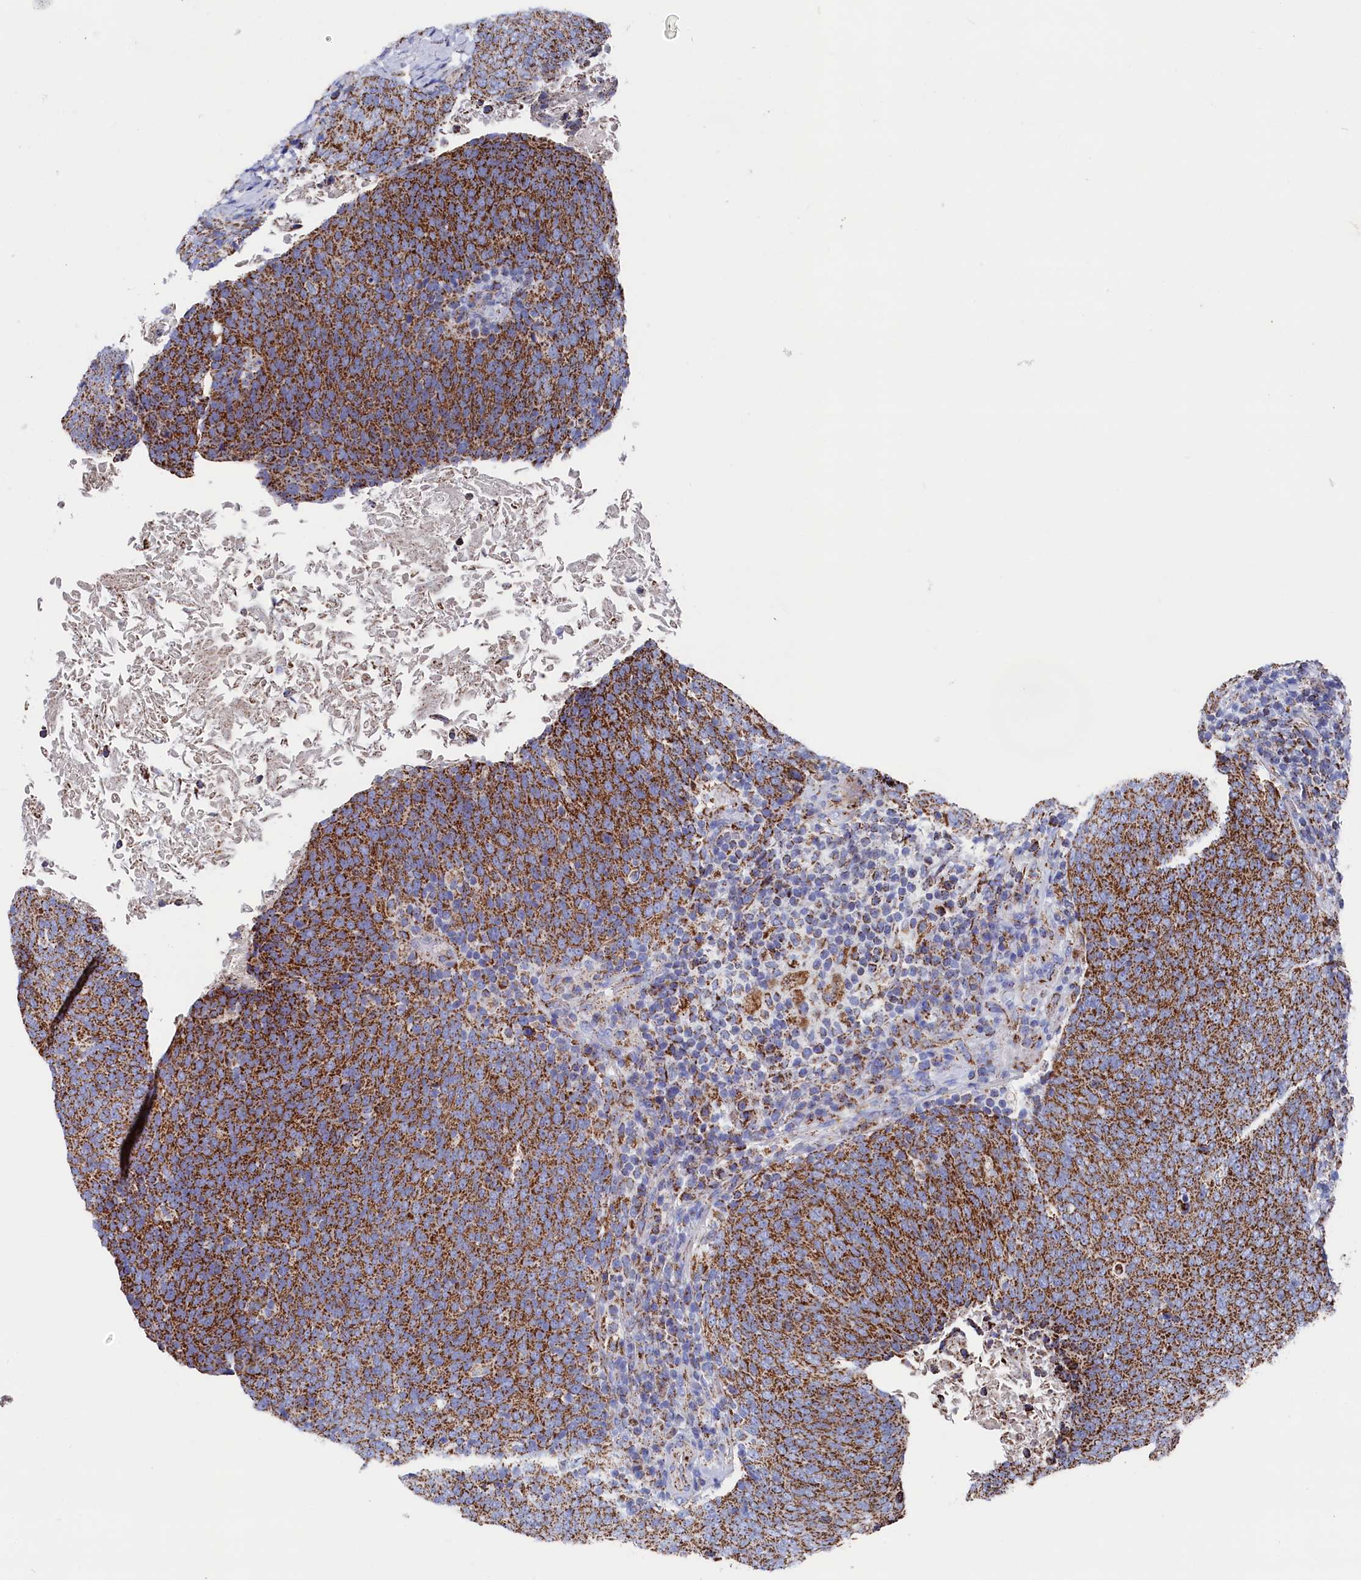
{"staining": {"intensity": "moderate", "quantity": ">75%", "location": "cytoplasmic/membranous"}, "tissue": "head and neck cancer", "cell_type": "Tumor cells", "image_type": "cancer", "snomed": [{"axis": "morphology", "description": "Squamous cell carcinoma, NOS"}, {"axis": "morphology", "description": "Squamous cell carcinoma, metastatic, NOS"}, {"axis": "topography", "description": "Lymph node"}, {"axis": "topography", "description": "Head-Neck"}], "caption": "An image of human head and neck squamous cell carcinoma stained for a protein reveals moderate cytoplasmic/membranous brown staining in tumor cells. (Brightfield microscopy of DAB IHC at high magnification).", "gene": "MMAB", "patient": {"sex": "male", "age": 62}}